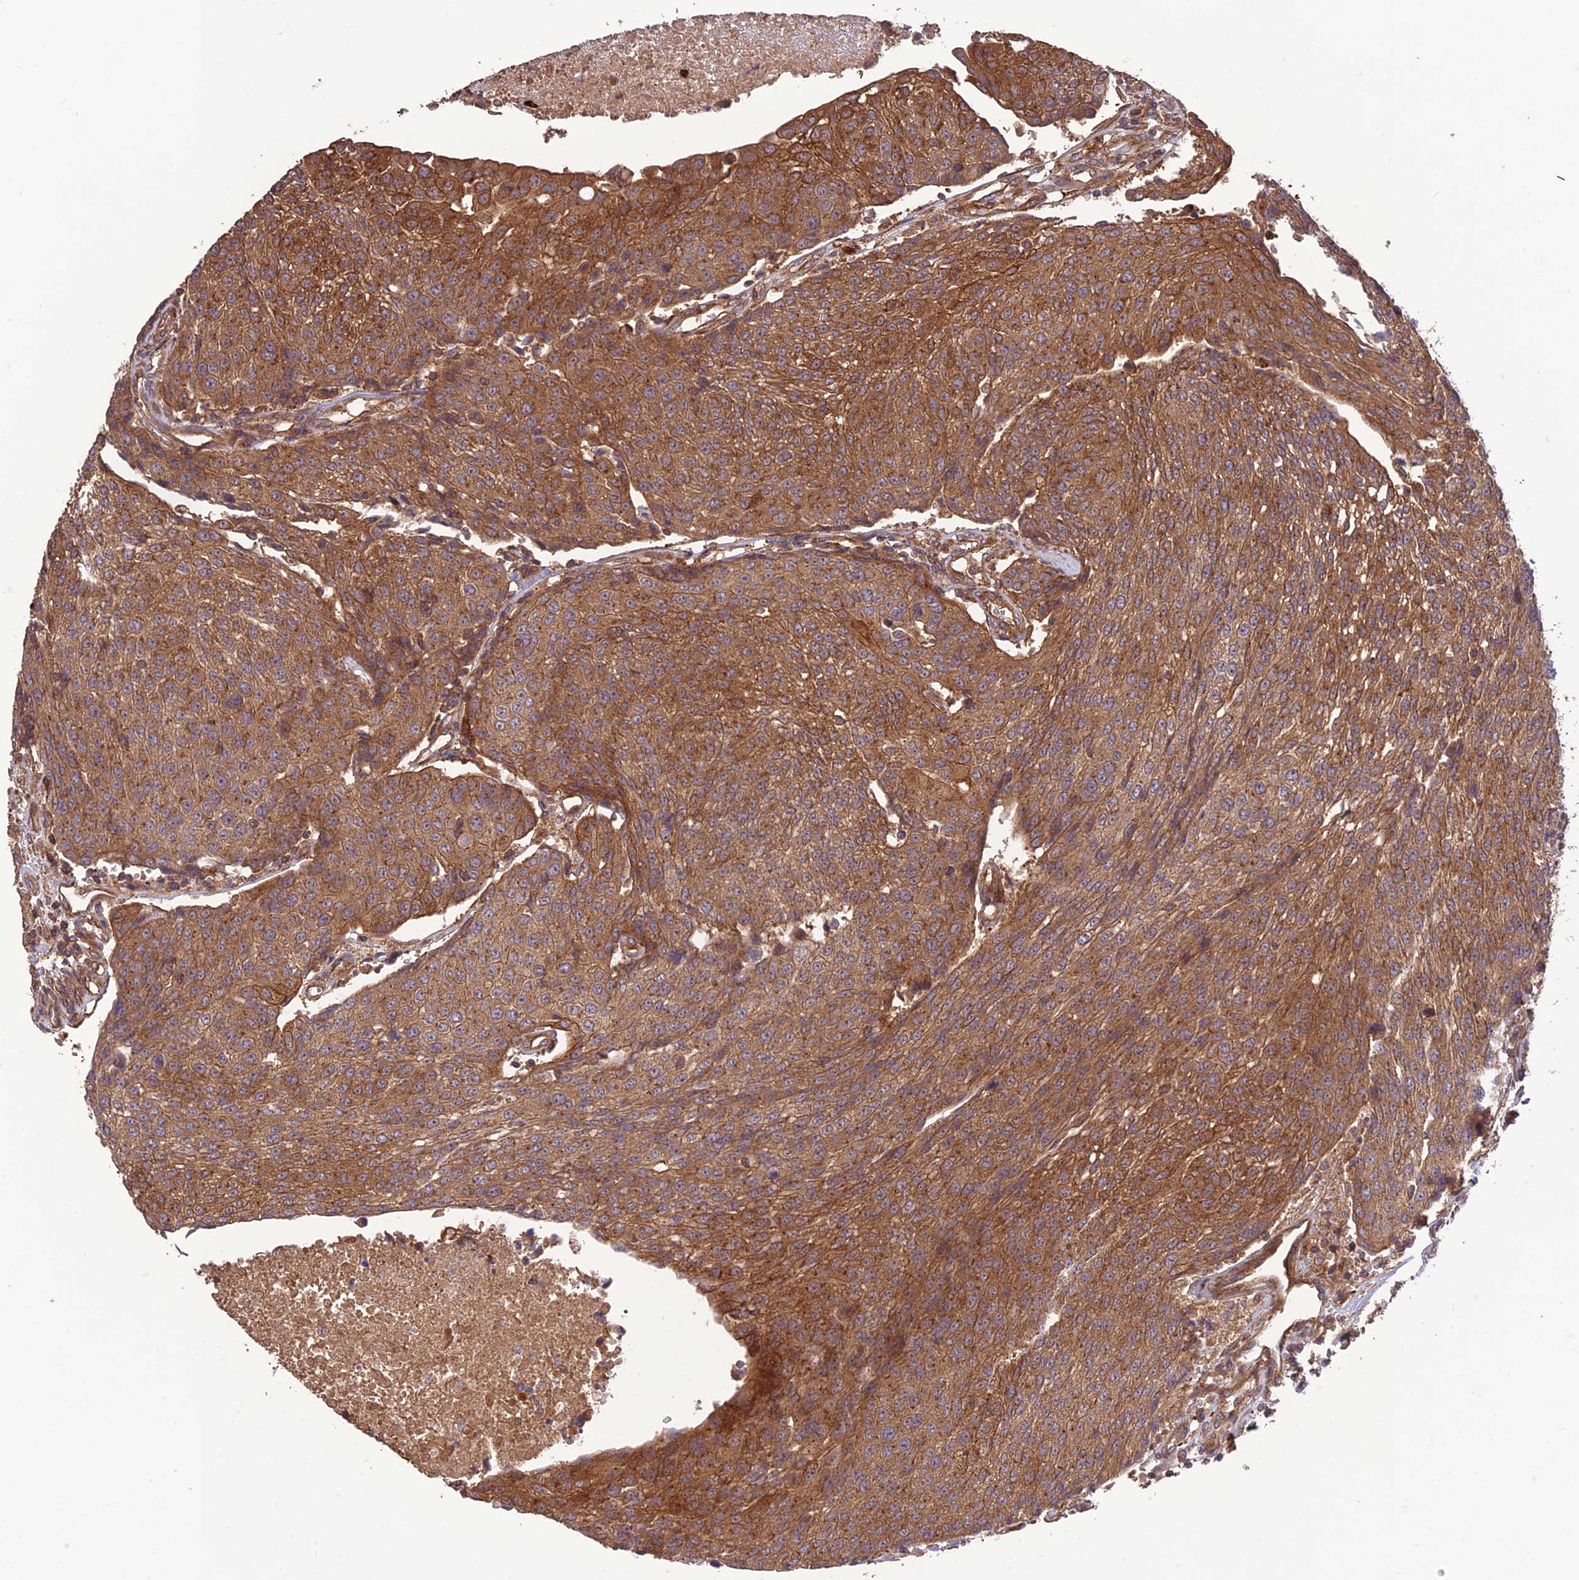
{"staining": {"intensity": "moderate", "quantity": ">75%", "location": "cytoplasmic/membranous"}, "tissue": "urothelial cancer", "cell_type": "Tumor cells", "image_type": "cancer", "snomed": [{"axis": "morphology", "description": "Urothelial carcinoma, High grade"}, {"axis": "topography", "description": "Urinary bladder"}], "caption": "Moderate cytoplasmic/membranous staining is identified in about >75% of tumor cells in urothelial cancer. Using DAB (3,3'-diaminobenzidine) (brown) and hematoxylin (blue) stains, captured at high magnification using brightfield microscopy.", "gene": "TMEM131L", "patient": {"sex": "female", "age": 85}}